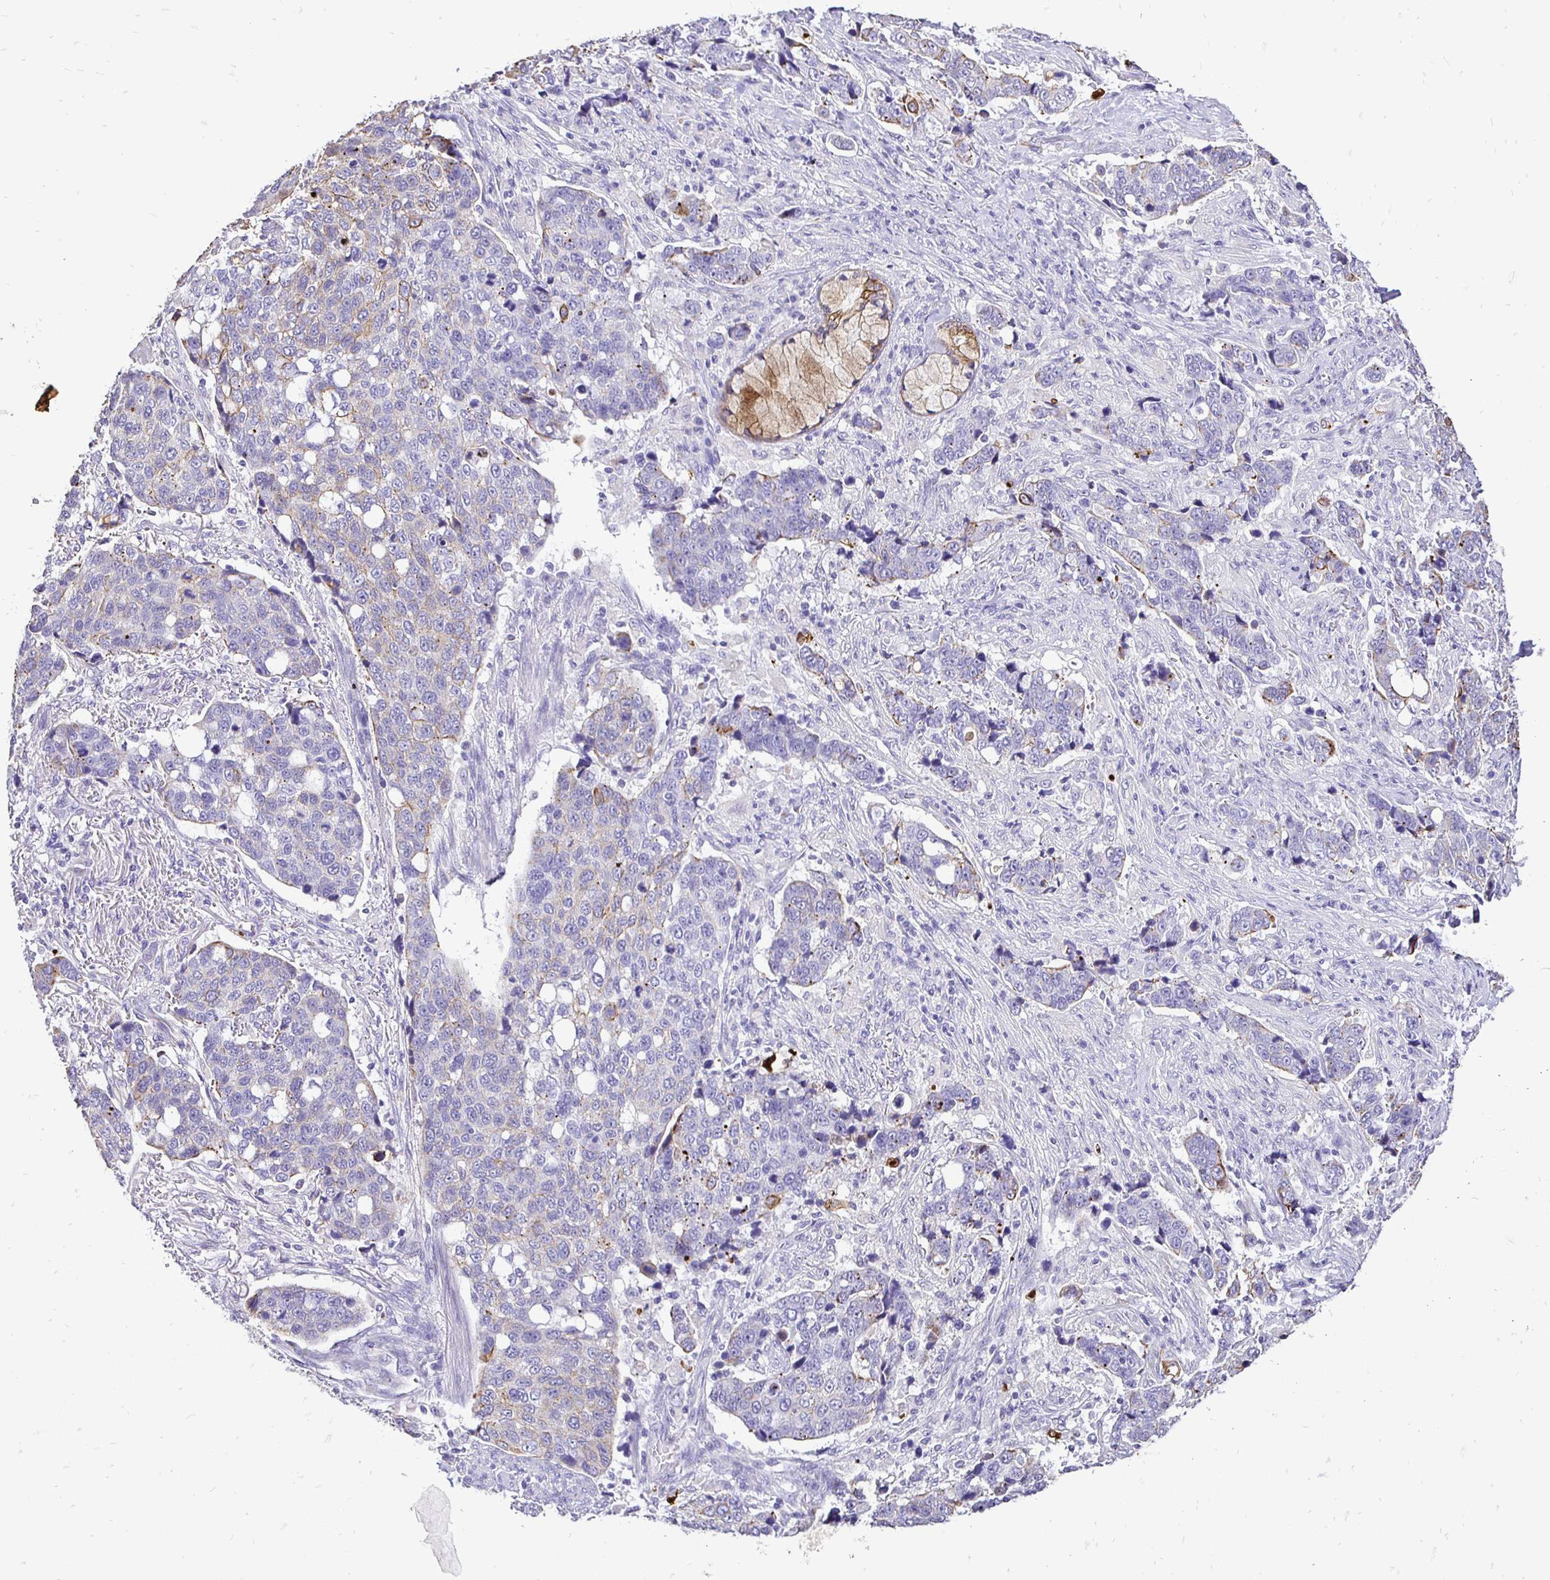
{"staining": {"intensity": "moderate", "quantity": "<25%", "location": "cytoplasmic/membranous"}, "tissue": "lung cancer", "cell_type": "Tumor cells", "image_type": "cancer", "snomed": [{"axis": "morphology", "description": "Squamous cell carcinoma, NOS"}, {"axis": "topography", "description": "Lymph node"}, {"axis": "topography", "description": "Lung"}], "caption": "Tumor cells demonstrate moderate cytoplasmic/membranous expression in approximately <25% of cells in lung cancer (squamous cell carcinoma).", "gene": "TAF1D", "patient": {"sex": "male", "age": 61}}